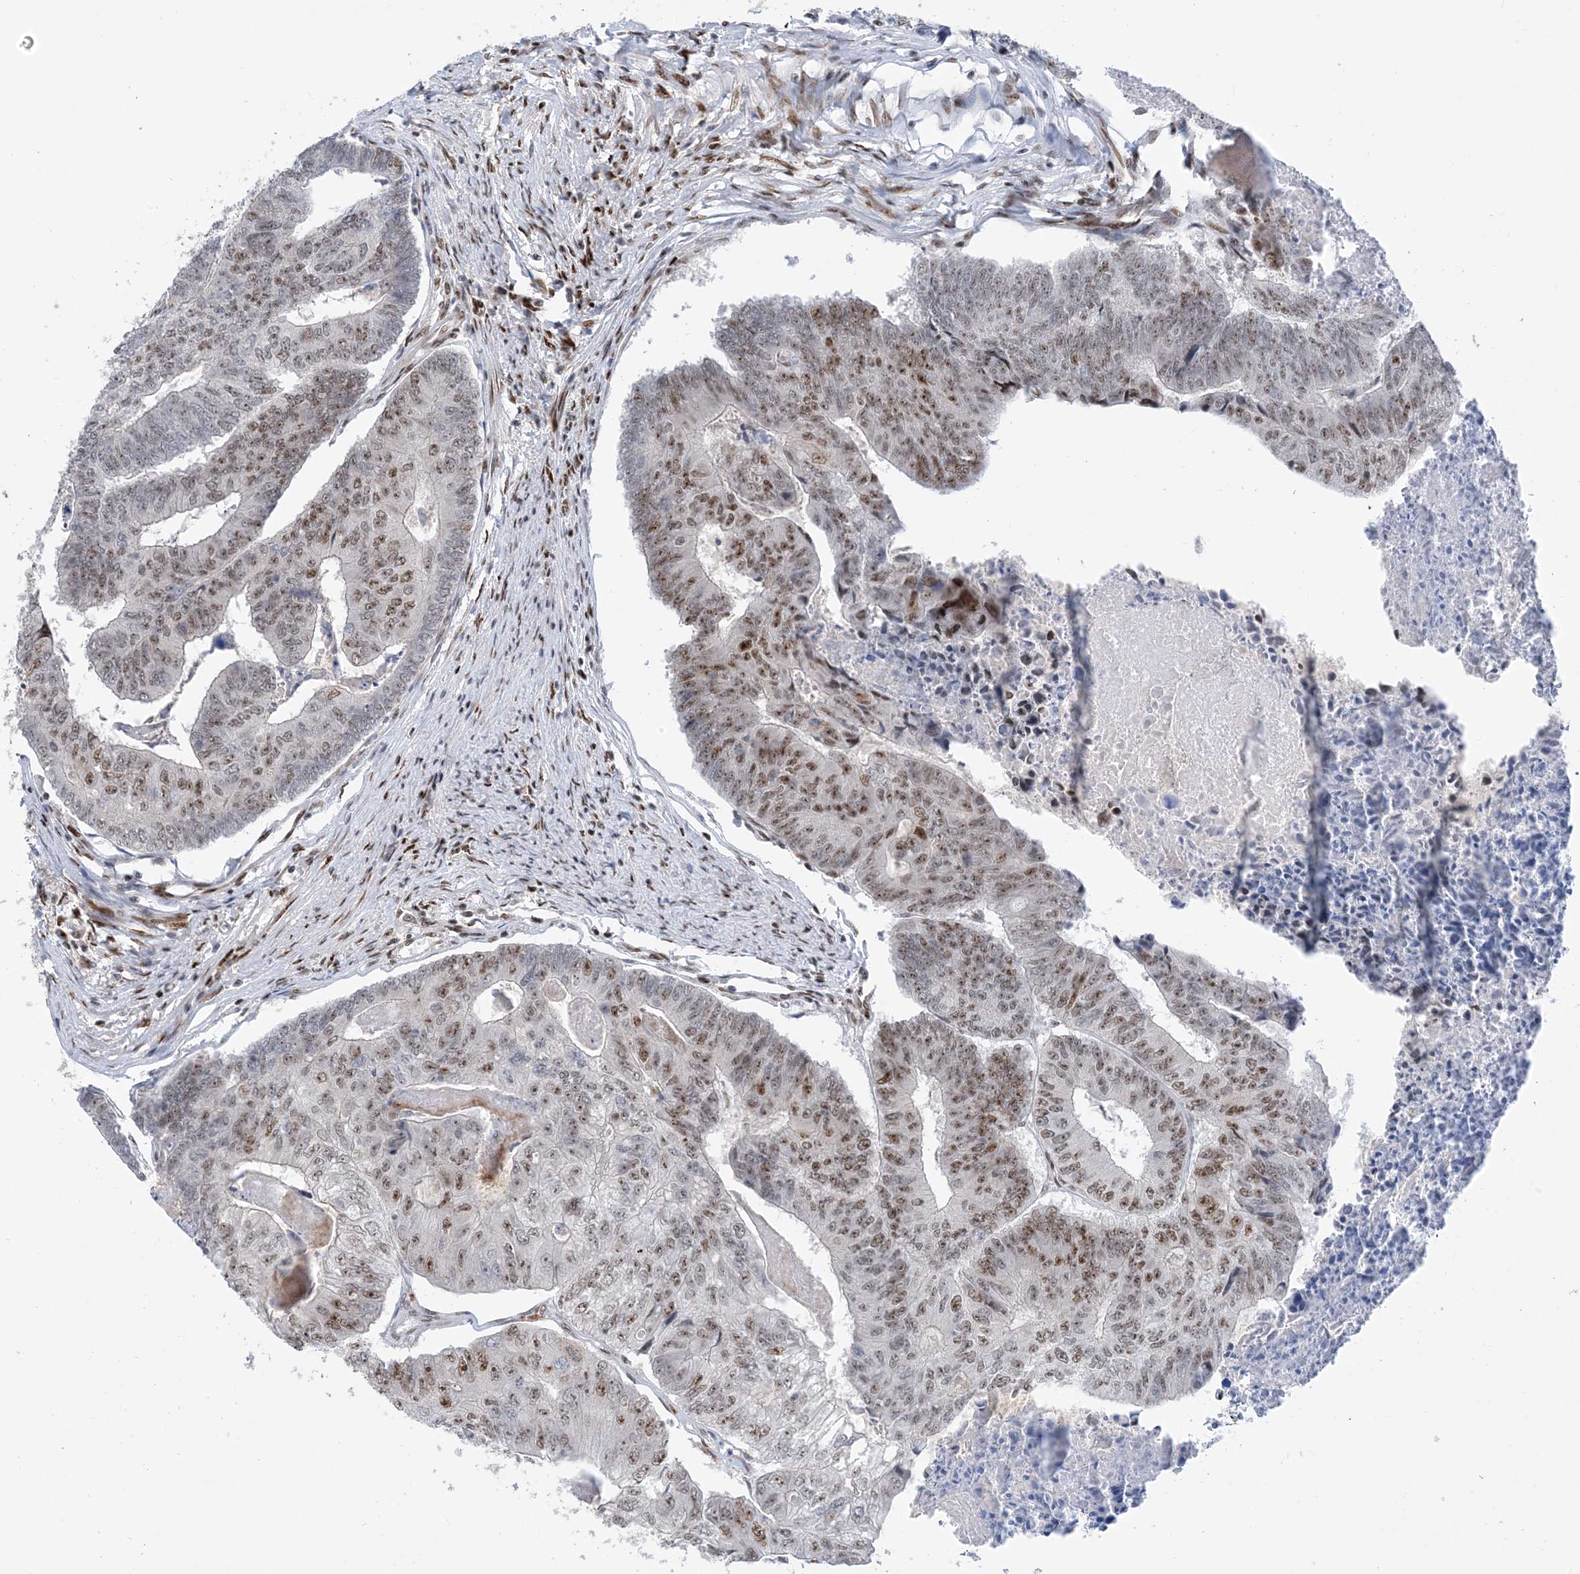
{"staining": {"intensity": "moderate", "quantity": "25%-75%", "location": "nuclear"}, "tissue": "colorectal cancer", "cell_type": "Tumor cells", "image_type": "cancer", "snomed": [{"axis": "morphology", "description": "Adenocarcinoma, NOS"}, {"axis": "topography", "description": "Colon"}], "caption": "Colorectal adenocarcinoma tissue shows moderate nuclear positivity in approximately 25%-75% of tumor cells, visualized by immunohistochemistry. (brown staining indicates protein expression, while blue staining denotes nuclei).", "gene": "TSPYL1", "patient": {"sex": "female", "age": 67}}